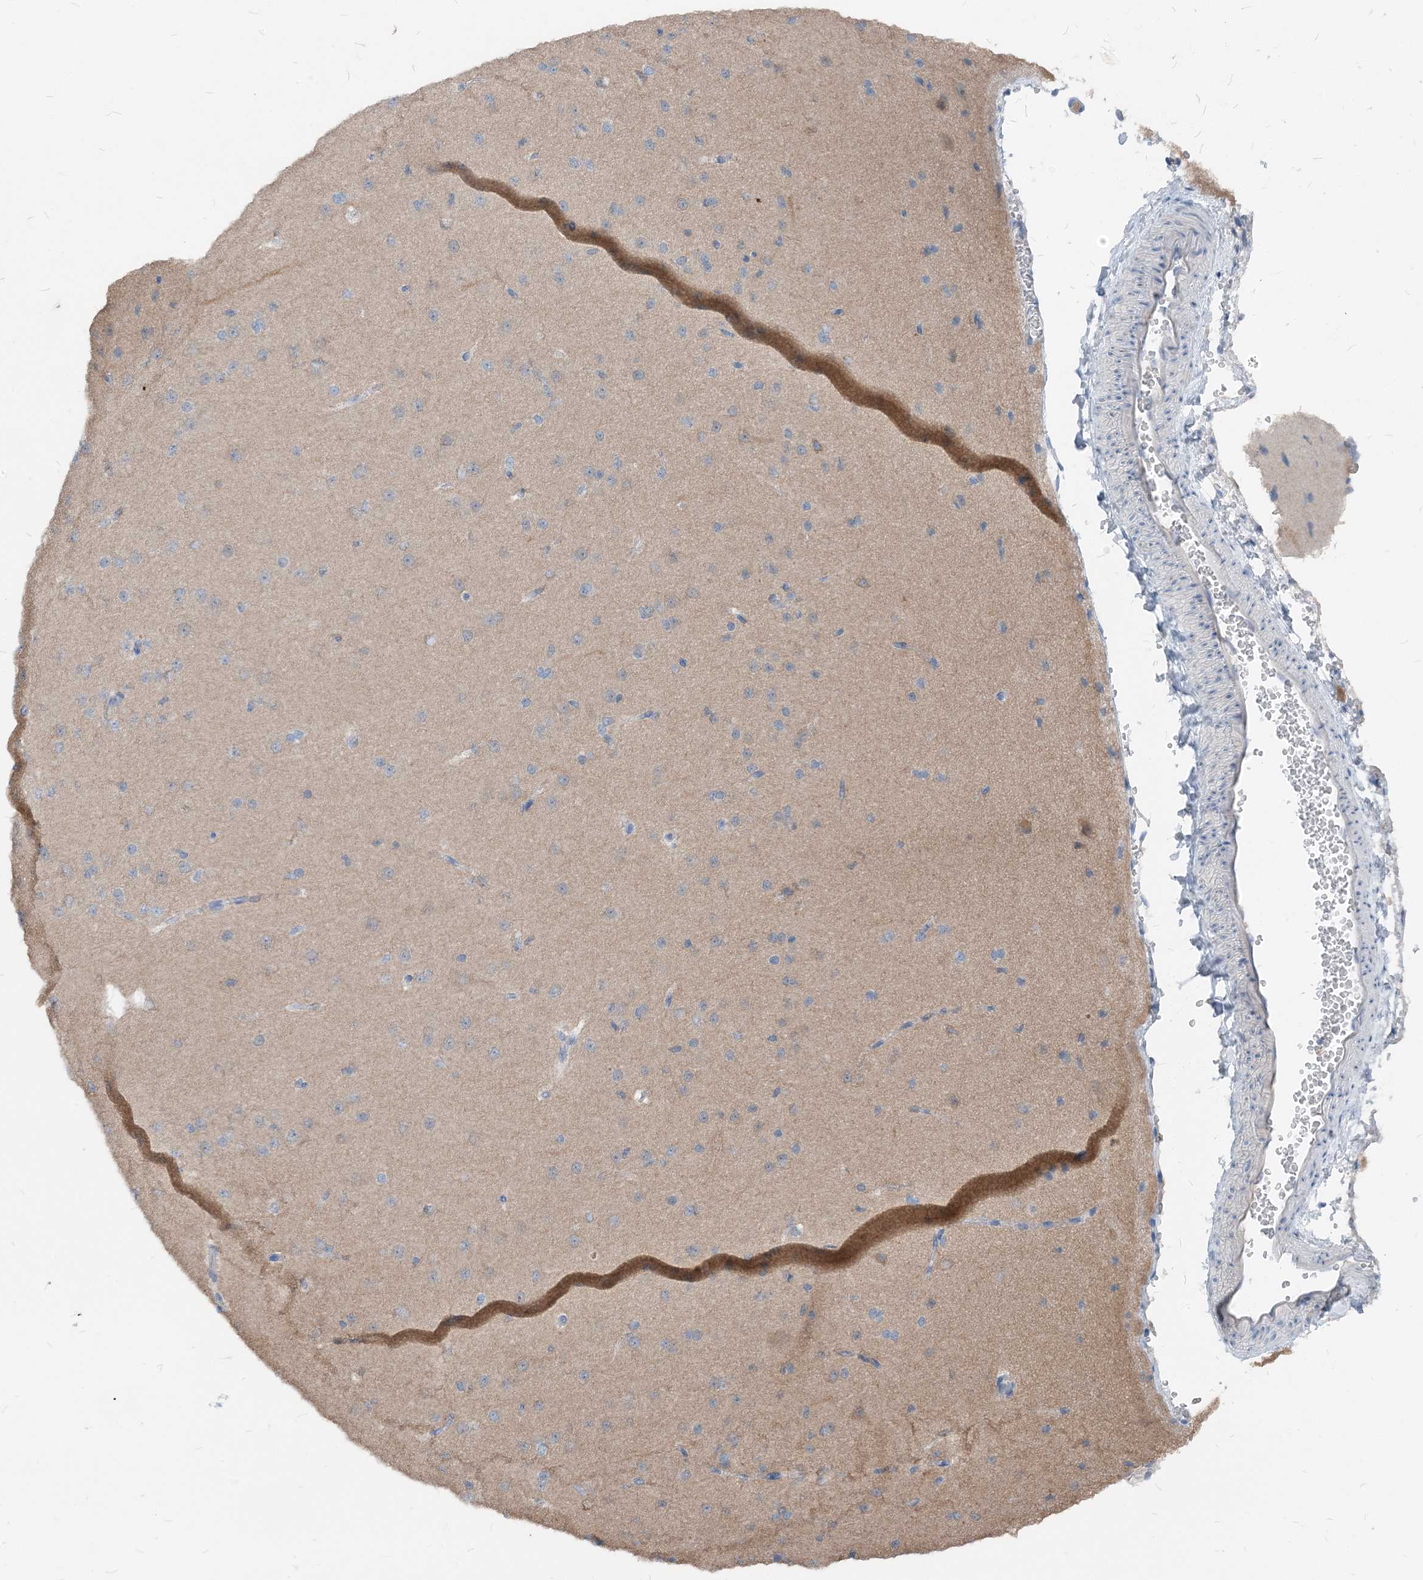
{"staining": {"intensity": "negative", "quantity": "none", "location": "none"}, "tissue": "cerebral cortex", "cell_type": "Endothelial cells", "image_type": "normal", "snomed": [{"axis": "morphology", "description": "Normal tissue, NOS"}, {"axis": "morphology", "description": "Developmental malformation"}, {"axis": "topography", "description": "Cerebral cortex"}], "caption": "This is a image of IHC staining of benign cerebral cortex, which shows no staining in endothelial cells.", "gene": "NCOA7", "patient": {"sex": "female", "age": 30}}